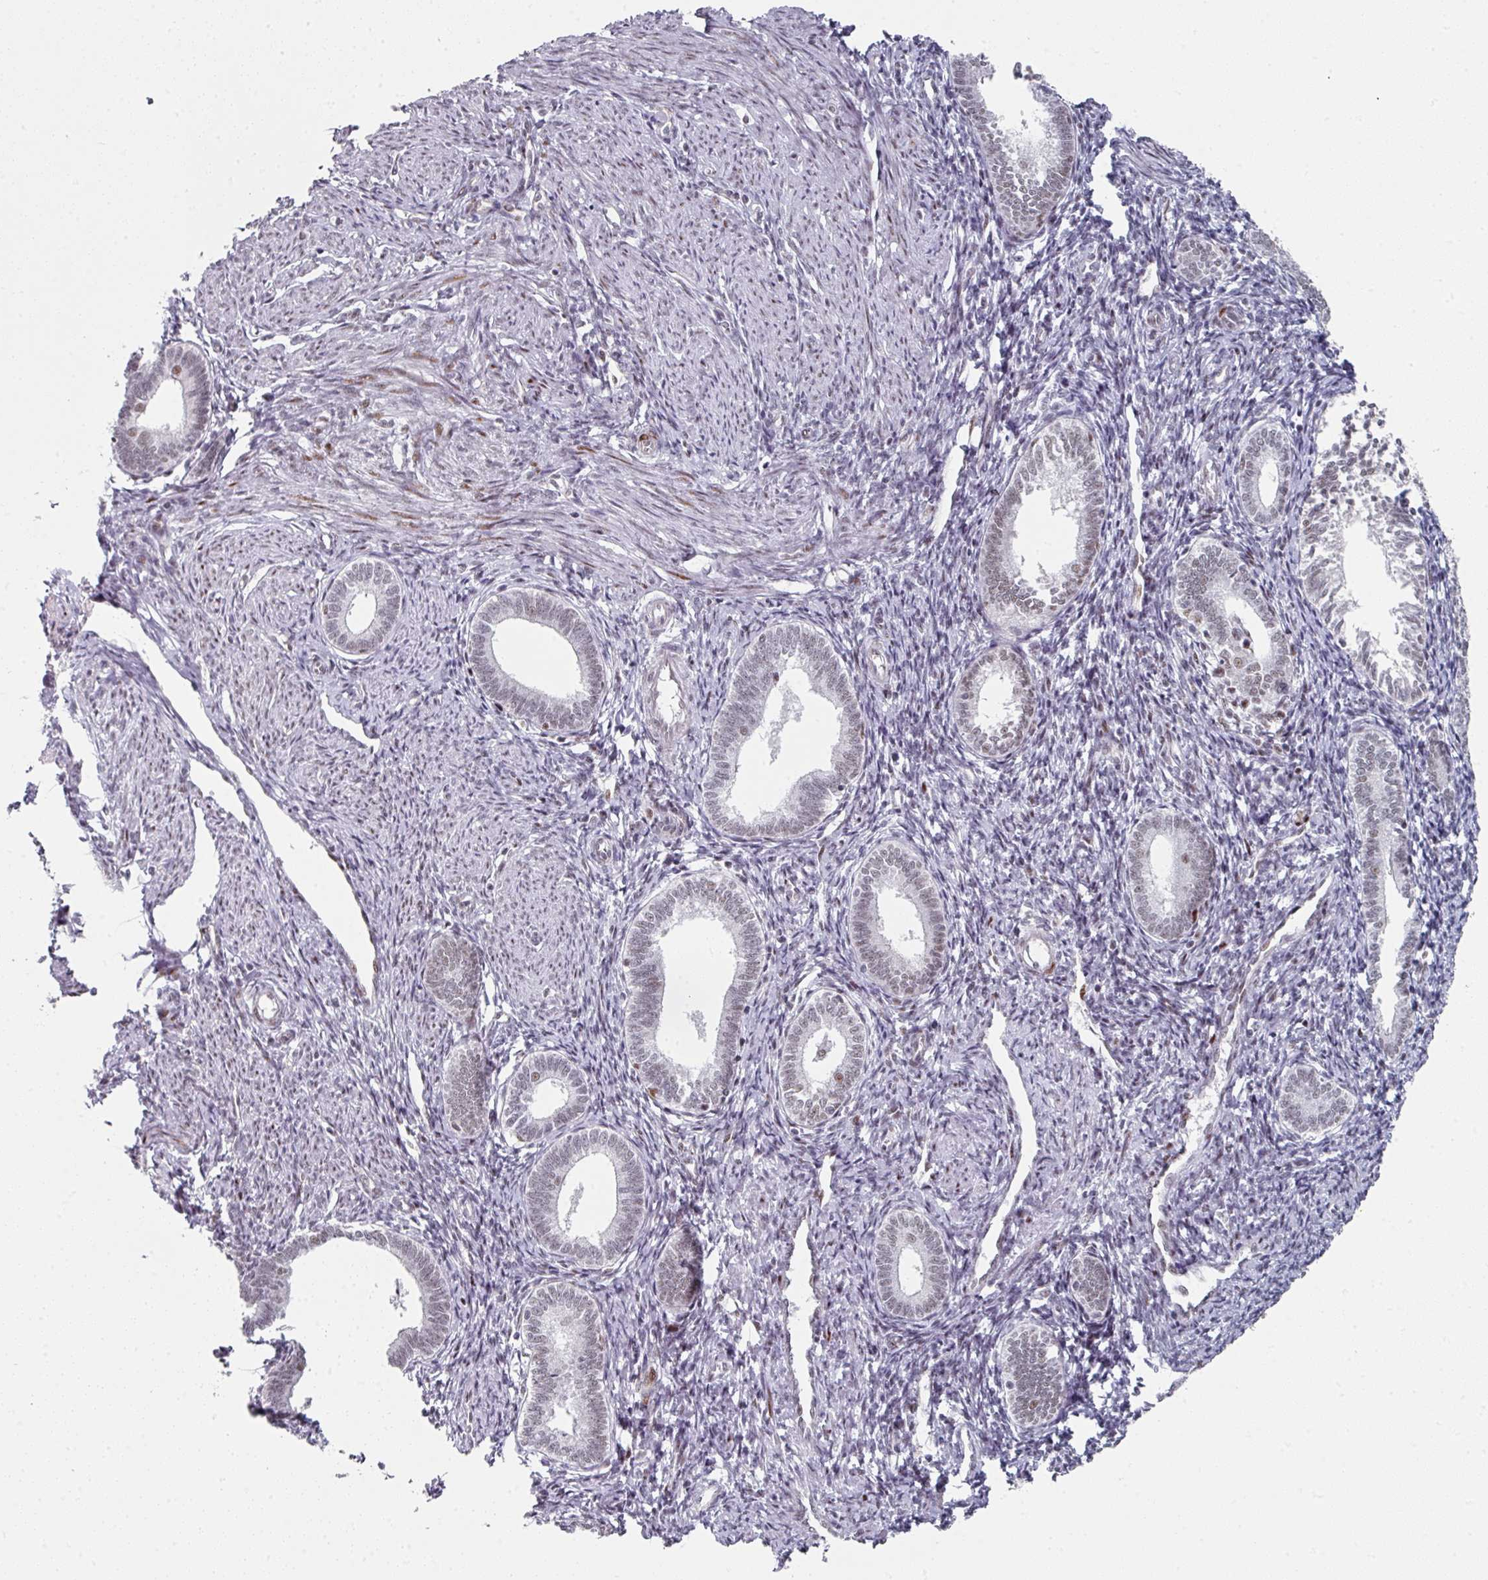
{"staining": {"intensity": "moderate", "quantity": "25%-75%", "location": "nuclear"}, "tissue": "endometrium", "cell_type": "Cells in endometrial stroma", "image_type": "normal", "snomed": [{"axis": "morphology", "description": "Normal tissue, NOS"}, {"axis": "topography", "description": "Endometrium"}], "caption": "Immunohistochemical staining of unremarkable human endometrium exhibits medium levels of moderate nuclear positivity in about 25%-75% of cells in endometrial stroma. (DAB IHC, brown staining for protein, blue staining for nuclei).", "gene": "SF3B5", "patient": {"sex": "female", "age": 41}}